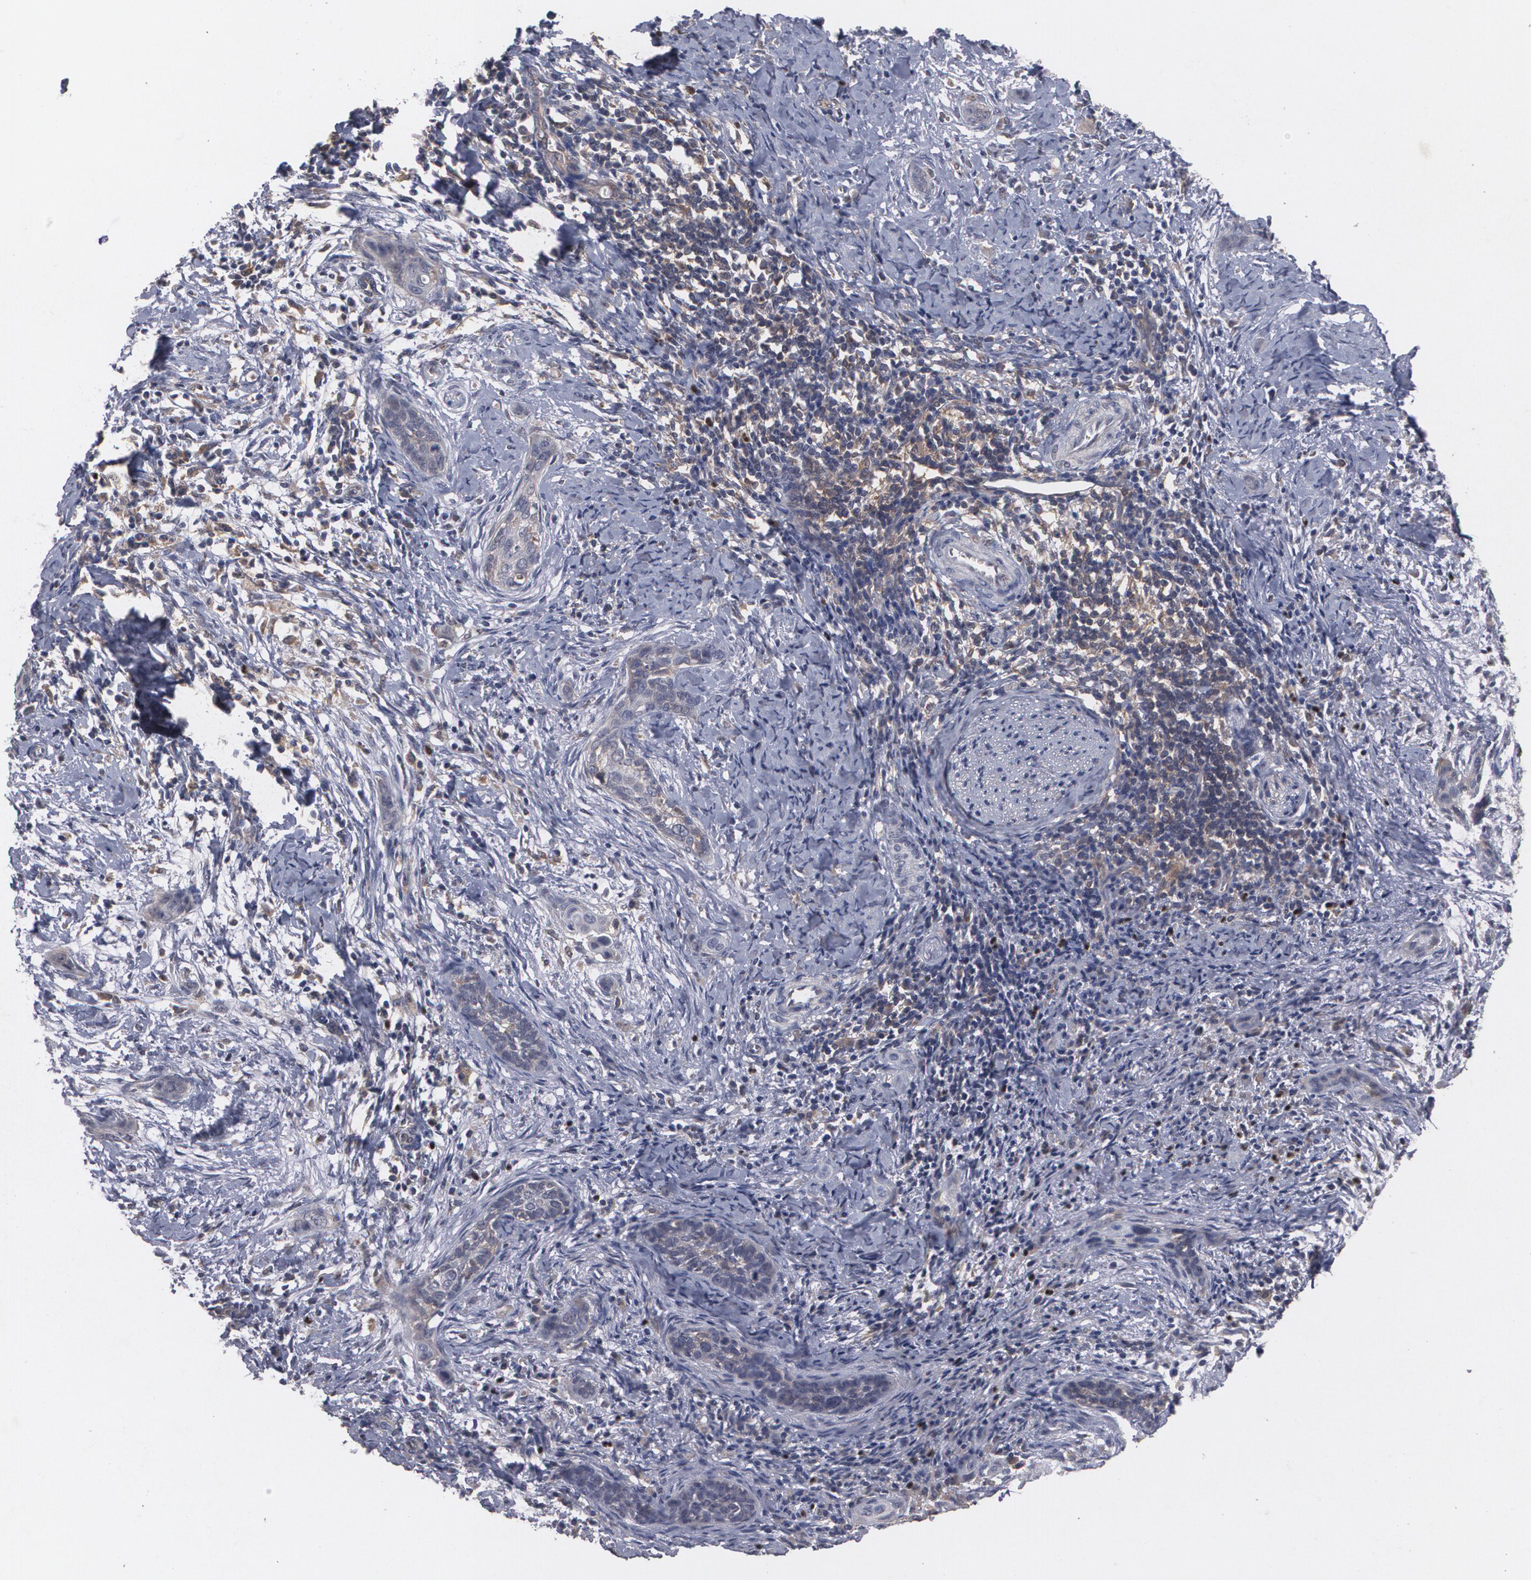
{"staining": {"intensity": "negative", "quantity": "none", "location": "none"}, "tissue": "cervical cancer", "cell_type": "Tumor cells", "image_type": "cancer", "snomed": [{"axis": "morphology", "description": "Squamous cell carcinoma, NOS"}, {"axis": "topography", "description": "Cervix"}], "caption": "There is no significant positivity in tumor cells of squamous cell carcinoma (cervical).", "gene": "HTT", "patient": {"sex": "female", "age": 33}}